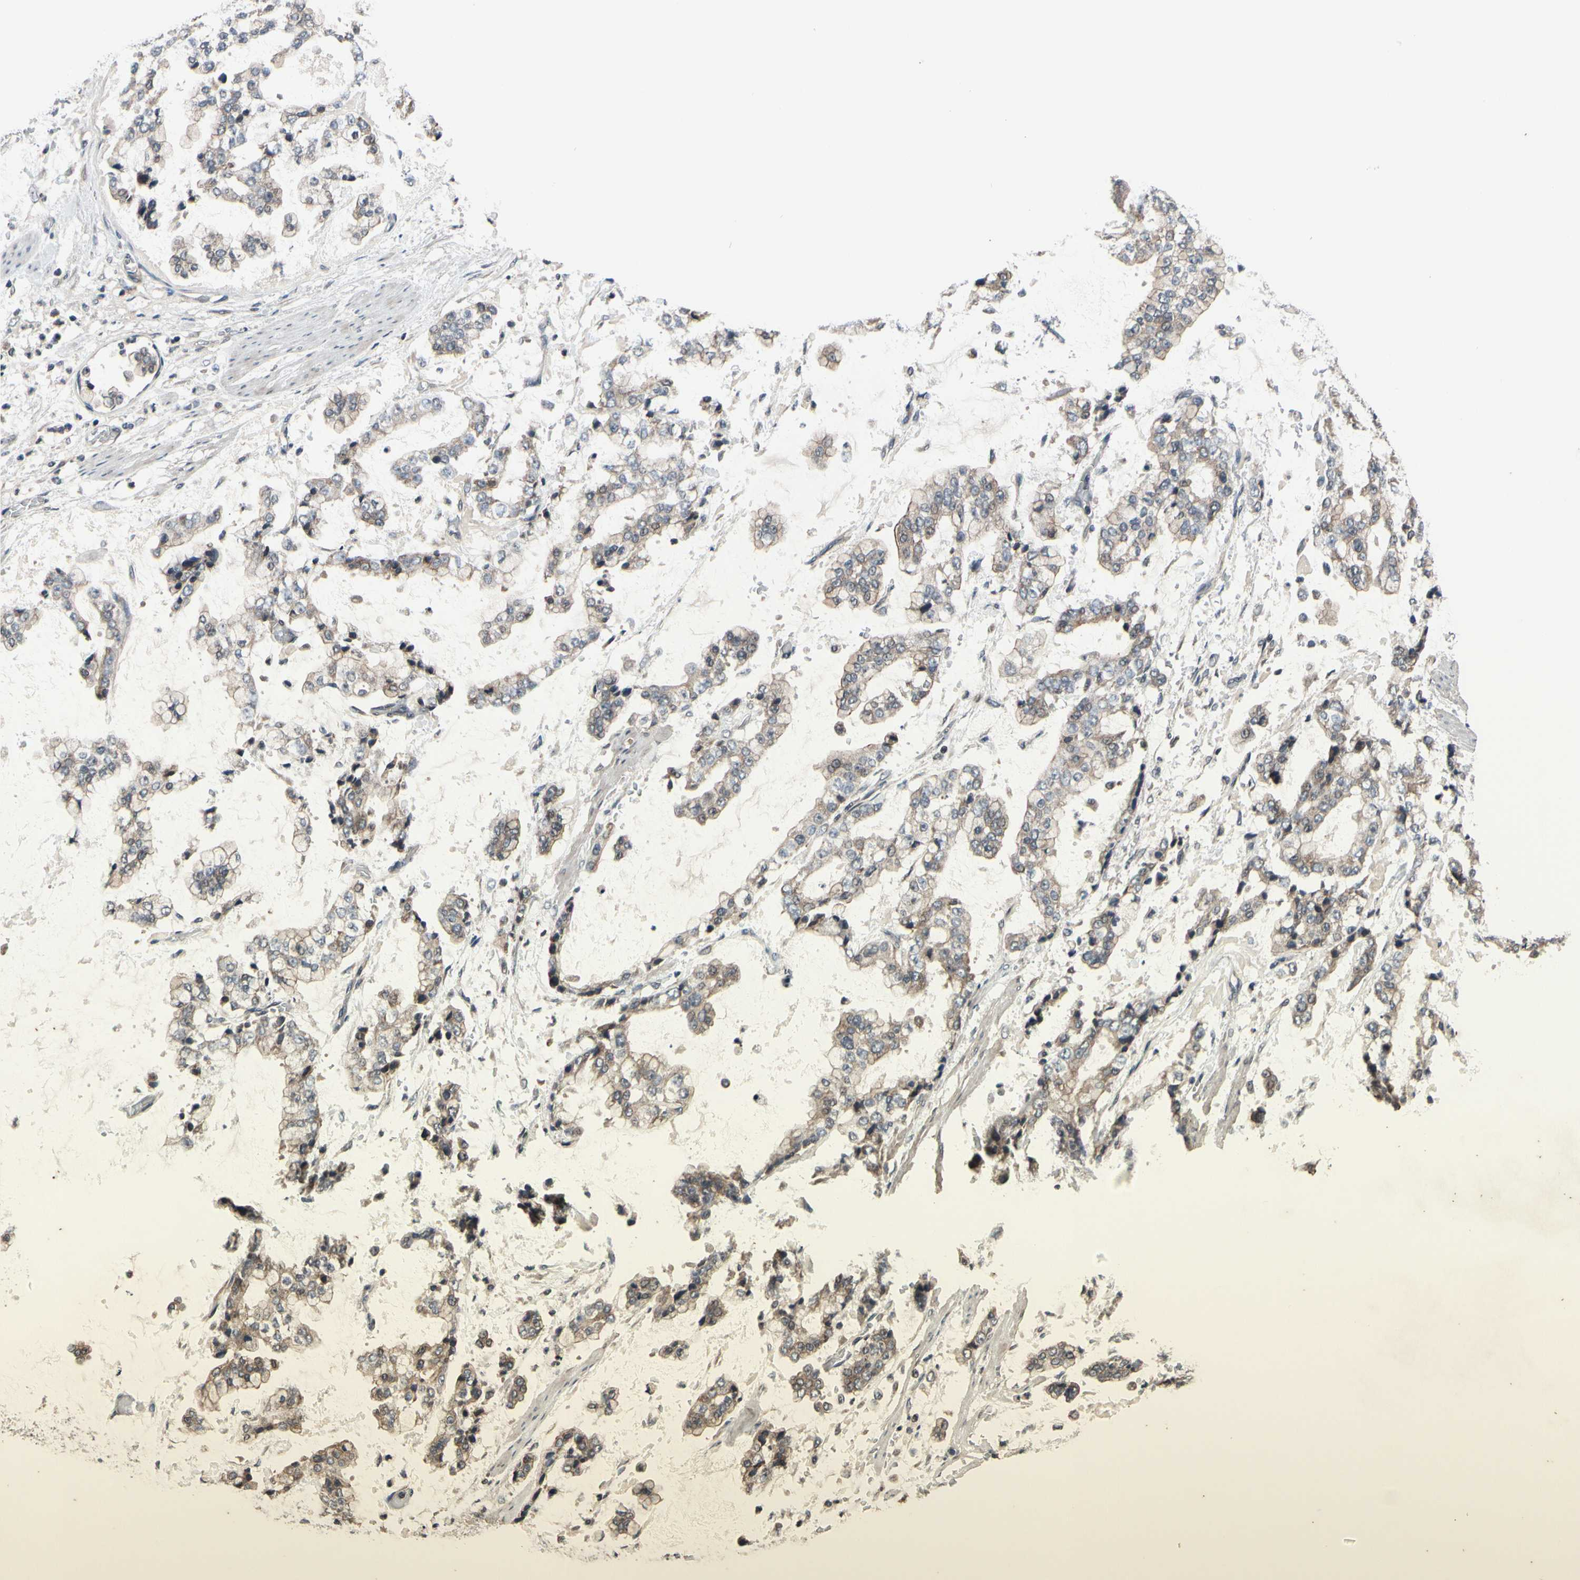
{"staining": {"intensity": "weak", "quantity": ">75%", "location": "cytoplasmic/membranous"}, "tissue": "stomach cancer", "cell_type": "Tumor cells", "image_type": "cancer", "snomed": [{"axis": "morphology", "description": "Normal tissue, NOS"}, {"axis": "morphology", "description": "Adenocarcinoma, NOS"}, {"axis": "topography", "description": "Stomach, upper"}, {"axis": "topography", "description": "Stomach"}], "caption": "Brown immunohistochemical staining in human stomach adenocarcinoma shows weak cytoplasmic/membranous staining in about >75% of tumor cells. (DAB (3,3'-diaminobenzidine) = brown stain, brightfield microscopy at high magnification).", "gene": "MBTPS2", "patient": {"sex": "male", "age": 76}}